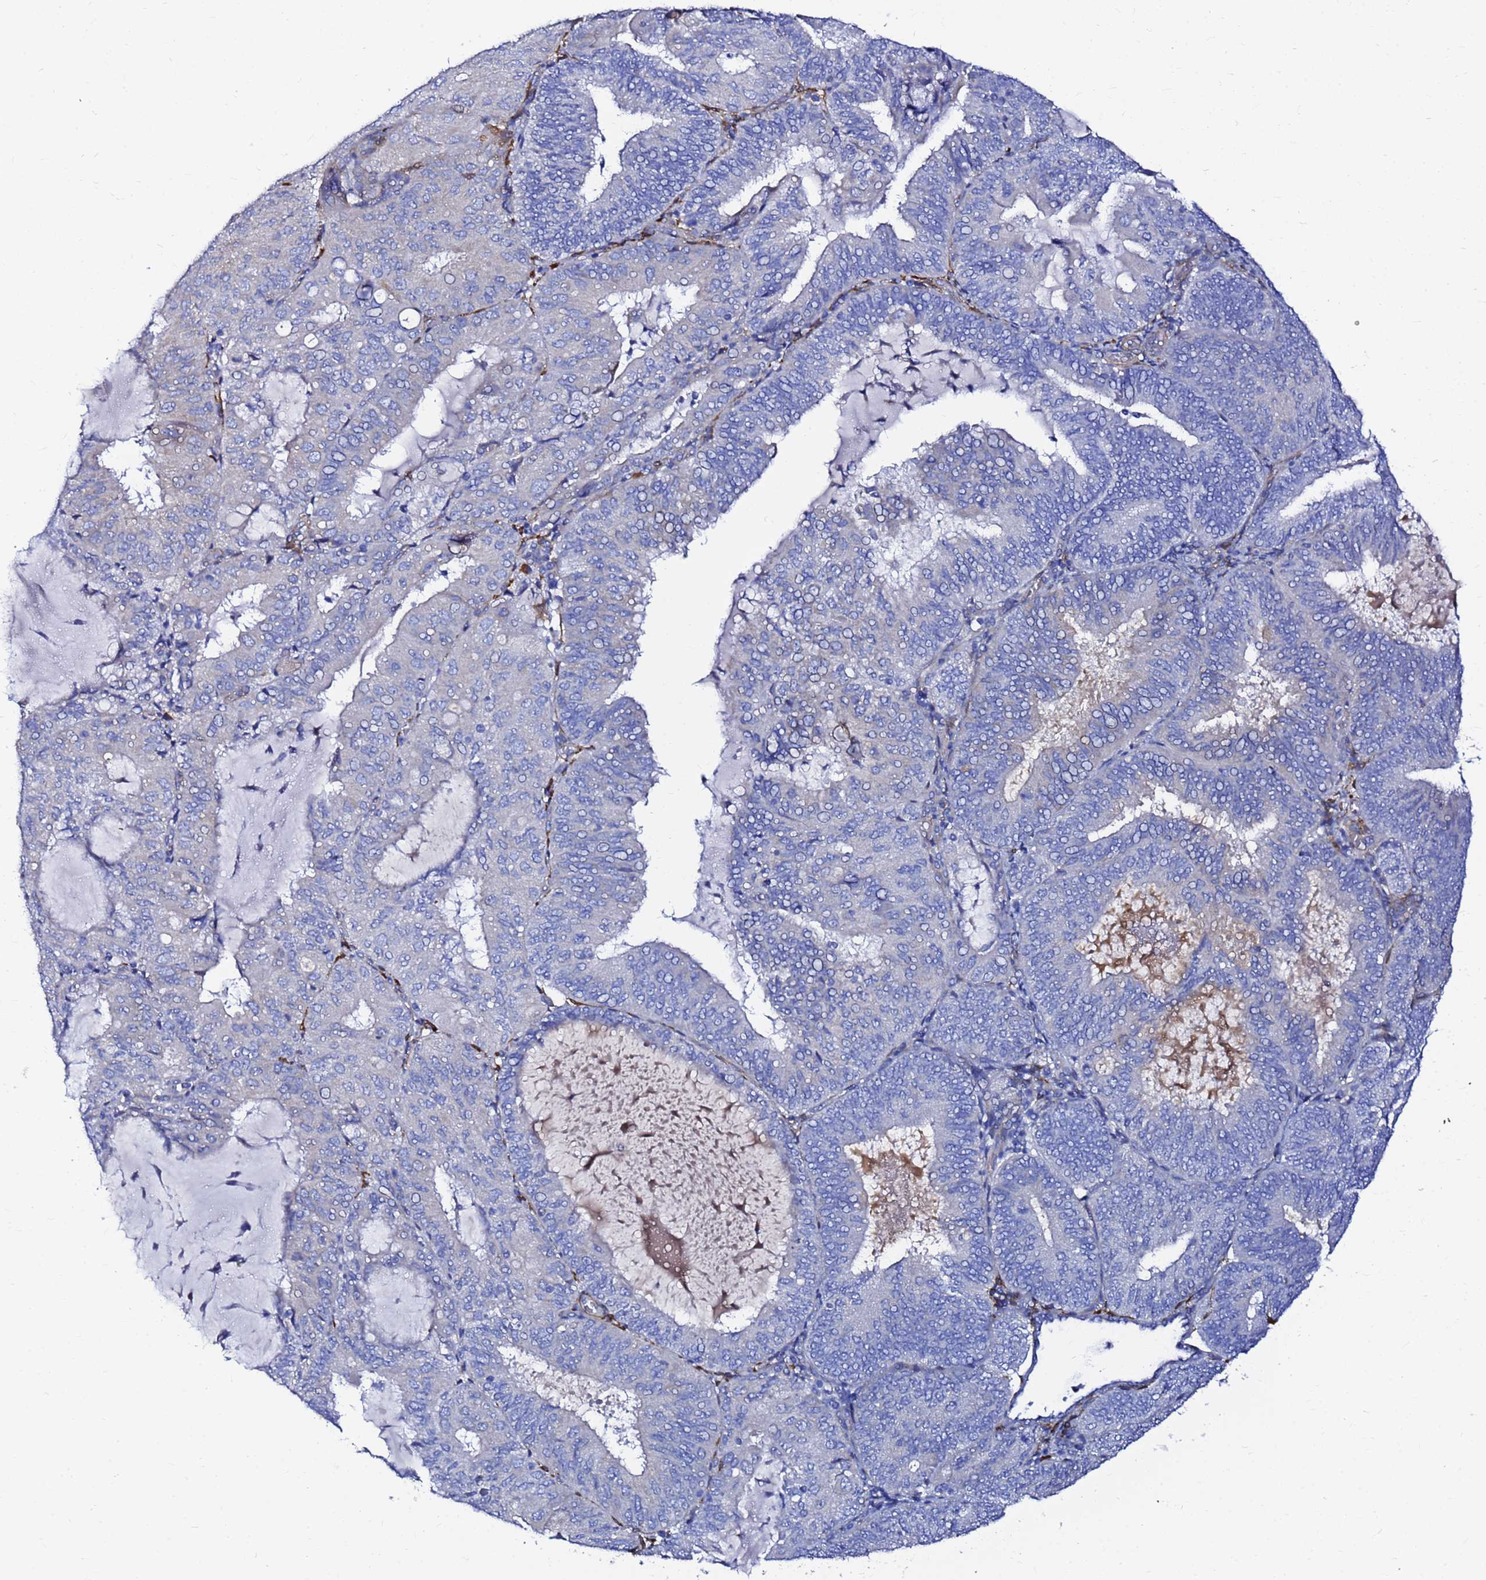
{"staining": {"intensity": "negative", "quantity": "none", "location": "none"}, "tissue": "endometrial cancer", "cell_type": "Tumor cells", "image_type": "cancer", "snomed": [{"axis": "morphology", "description": "Adenocarcinoma, NOS"}, {"axis": "topography", "description": "Endometrium"}], "caption": "Immunohistochemistry of human endometrial adenocarcinoma shows no expression in tumor cells.", "gene": "JRKL", "patient": {"sex": "female", "age": 81}}